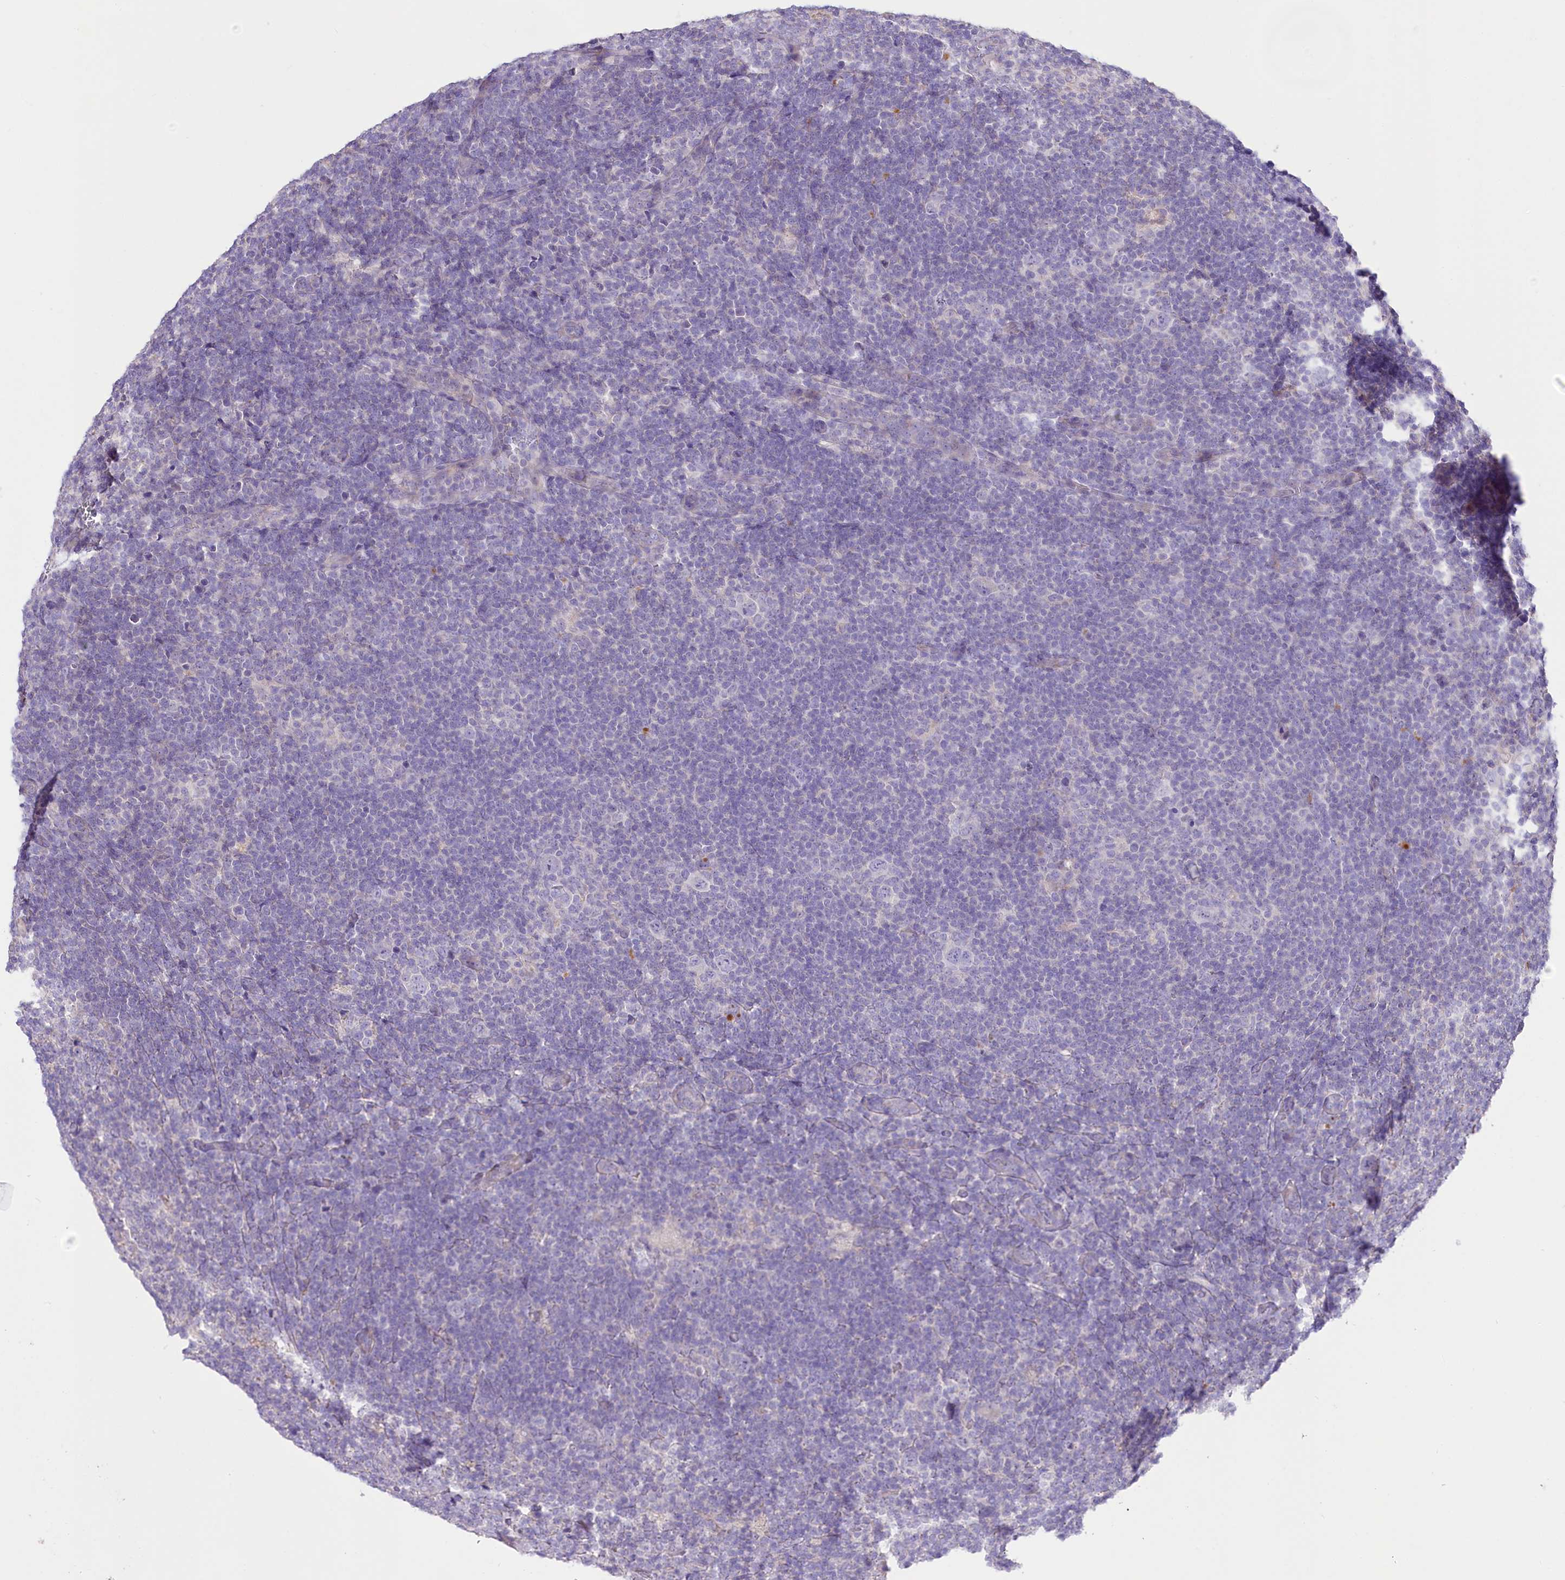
{"staining": {"intensity": "negative", "quantity": "none", "location": "none"}, "tissue": "lymphoma", "cell_type": "Tumor cells", "image_type": "cancer", "snomed": [{"axis": "morphology", "description": "Hodgkin's disease, NOS"}, {"axis": "topography", "description": "Lymph node"}], "caption": "This micrograph is of Hodgkin's disease stained with IHC to label a protein in brown with the nuclei are counter-stained blue. There is no positivity in tumor cells.", "gene": "LRRC14B", "patient": {"sex": "female", "age": 57}}